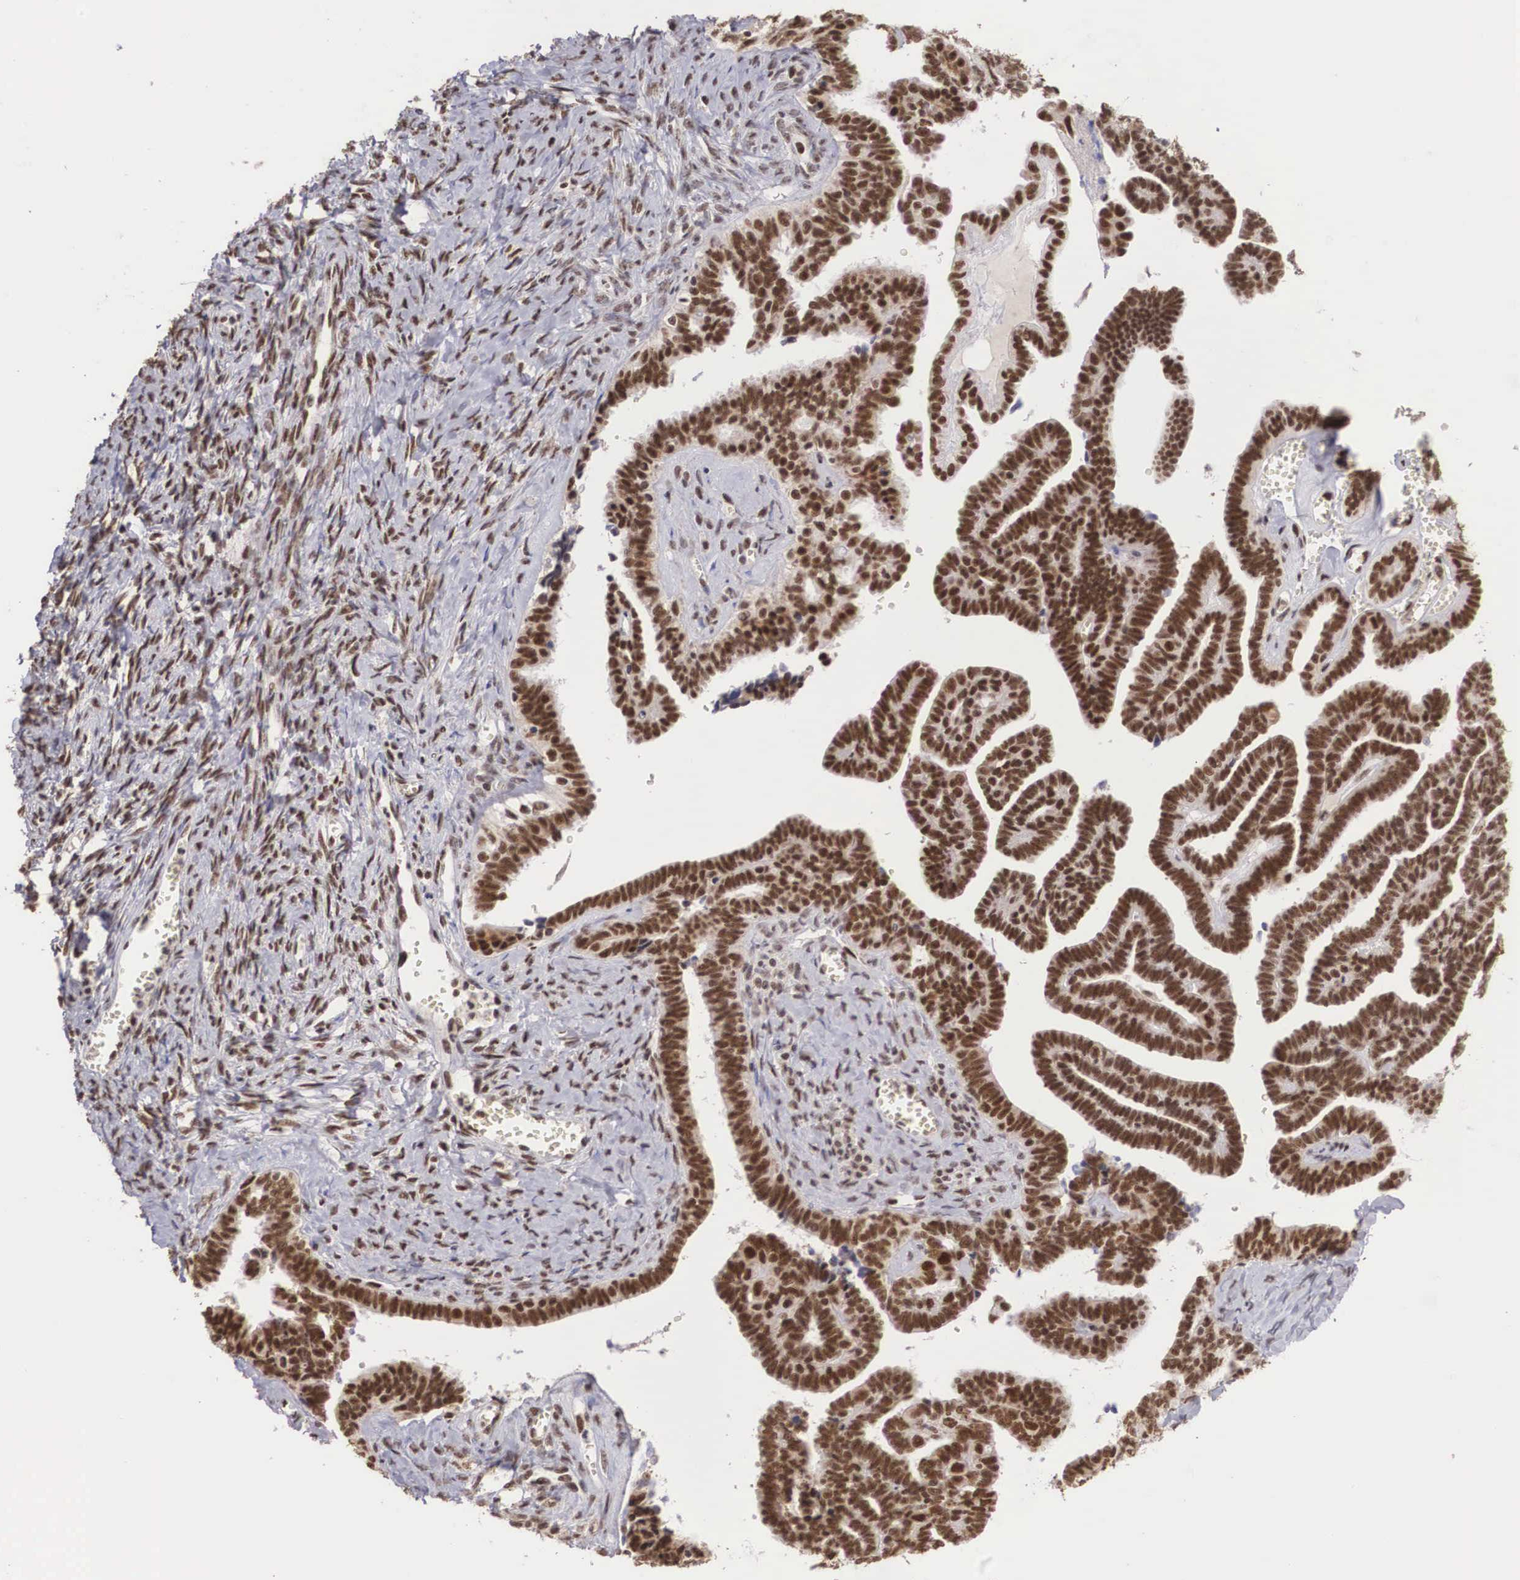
{"staining": {"intensity": "strong", "quantity": ">75%", "location": "nuclear"}, "tissue": "ovarian cancer", "cell_type": "Tumor cells", "image_type": "cancer", "snomed": [{"axis": "morphology", "description": "Cystadenocarcinoma, serous, NOS"}, {"axis": "topography", "description": "Ovary"}], "caption": "Tumor cells reveal high levels of strong nuclear staining in approximately >75% of cells in serous cystadenocarcinoma (ovarian). (DAB = brown stain, brightfield microscopy at high magnification).", "gene": "HTATSF1", "patient": {"sex": "female", "age": 71}}